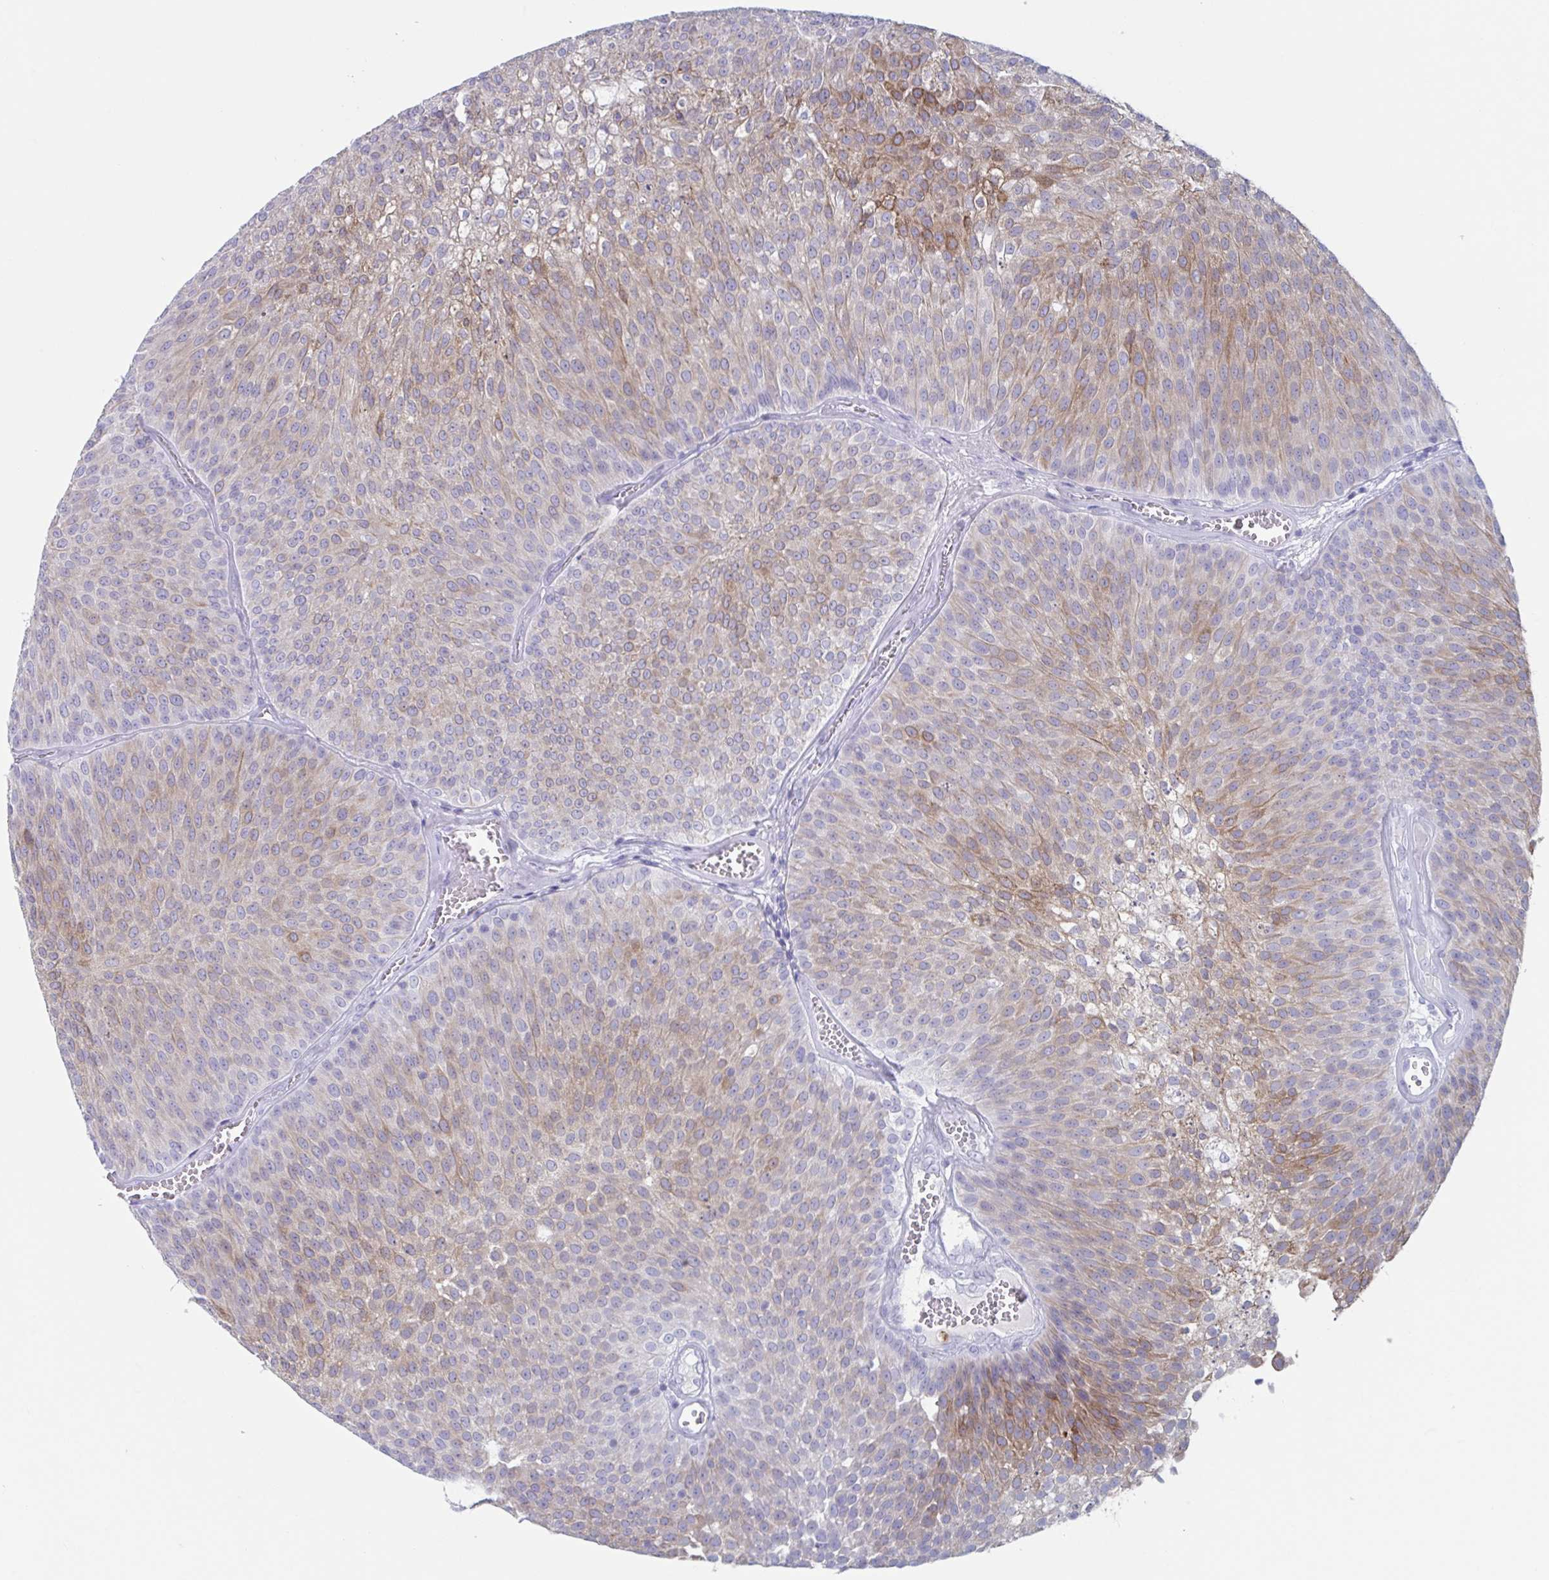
{"staining": {"intensity": "moderate", "quantity": "25%-75%", "location": "cytoplasmic/membranous"}, "tissue": "urothelial cancer", "cell_type": "Tumor cells", "image_type": "cancer", "snomed": [{"axis": "morphology", "description": "Urothelial carcinoma, Low grade"}, {"axis": "topography", "description": "Urinary bladder"}], "caption": "IHC (DAB) staining of urothelial carcinoma (low-grade) exhibits moderate cytoplasmic/membranous protein positivity in approximately 25%-75% of tumor cells. (DAB = brown stain, brightfield microscopy at high magnification).", "gene": "CYP4F11", "patient": {"sex": "female", "age": 79}}